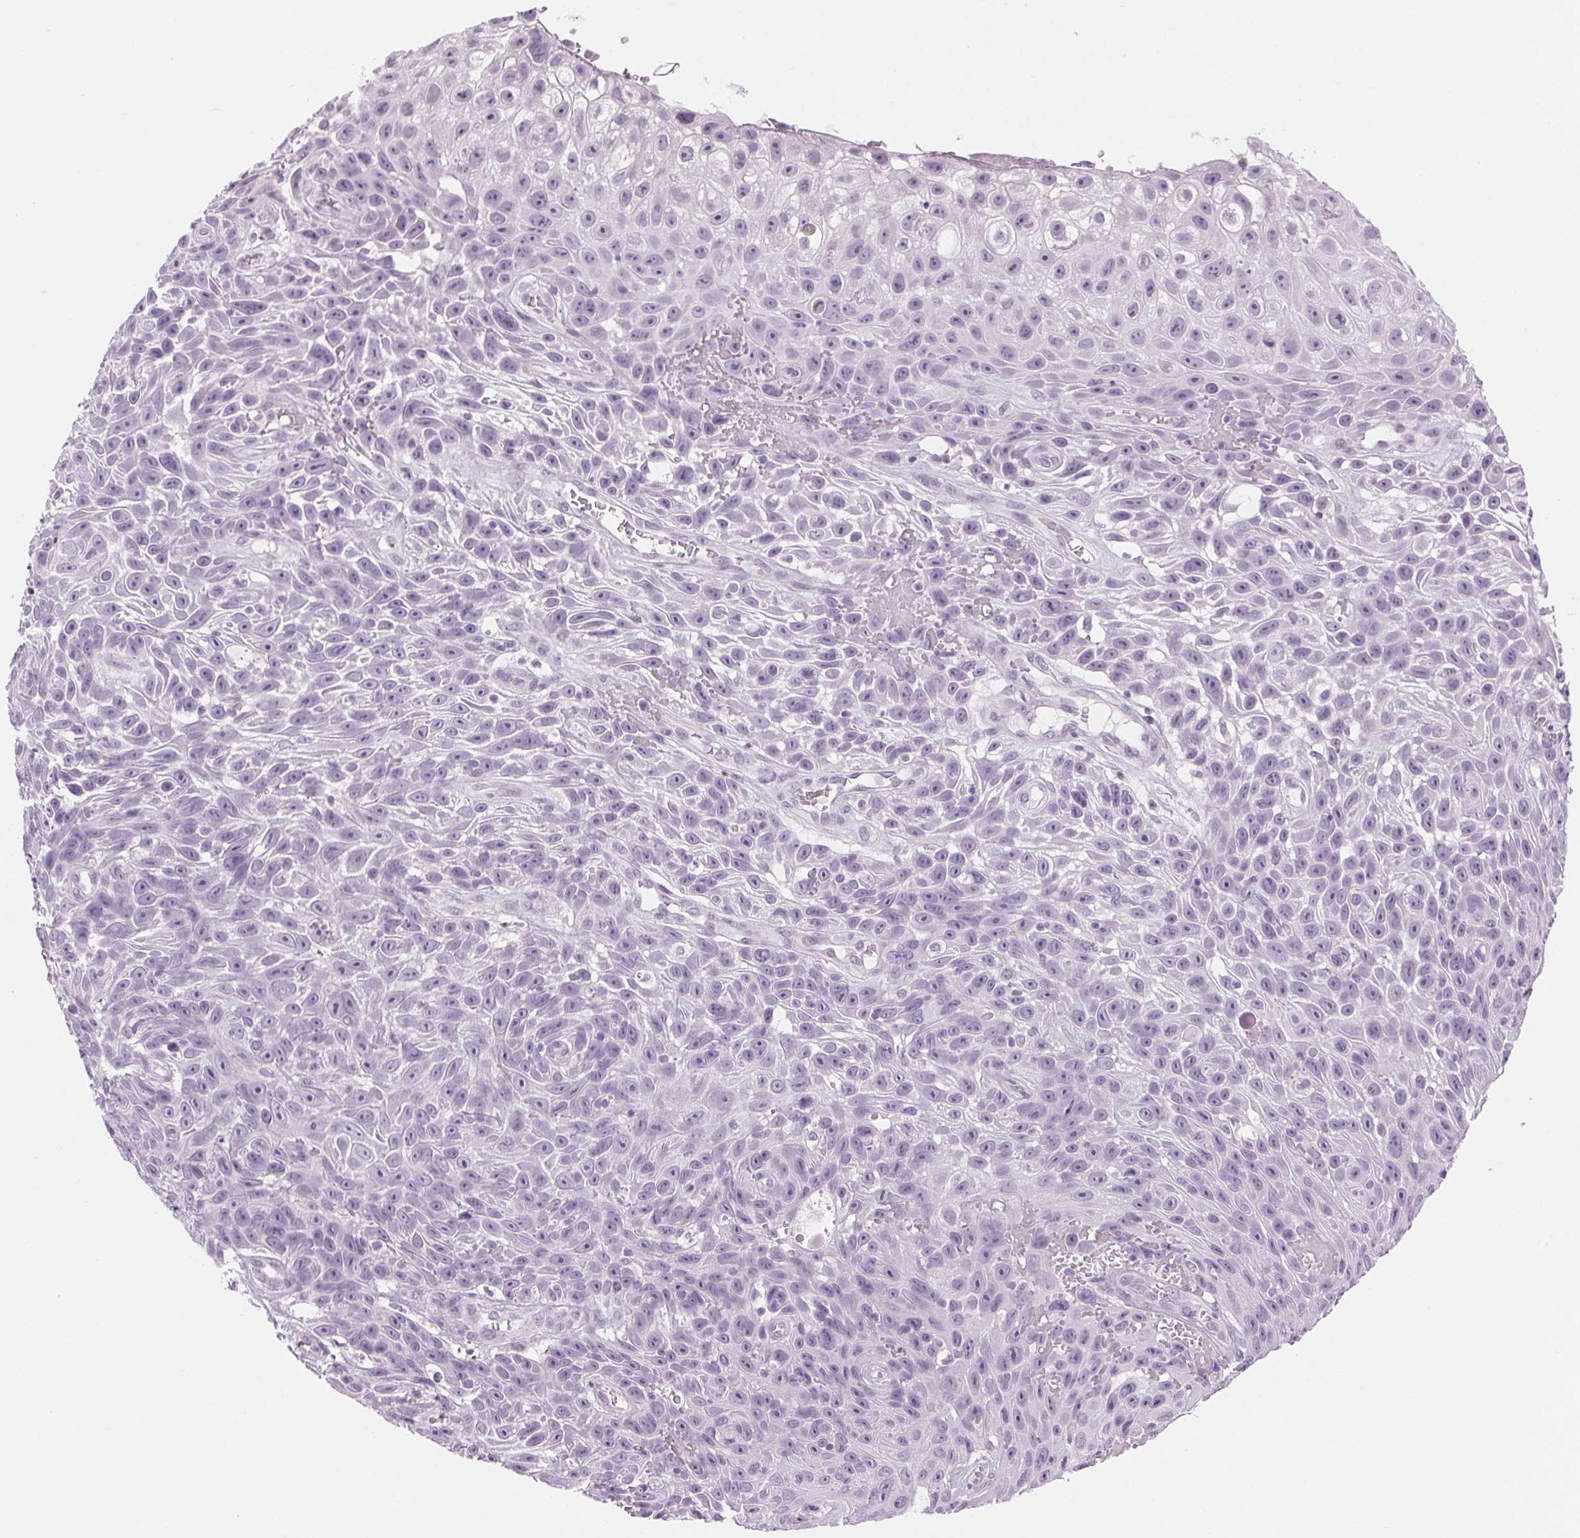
{"staining": {"intensity": "negative", "quantity": "none", "location": "none"}, "tissue": "skin cancer", "cell_type": "Tumor cells", "image_type": "cancer", "snomed": [{"axis": "morphology", "description": "Squamous cell carcinoma, NOS"}, {"axis": "topography", "description": "Skin"}], "caption": "Immunohistochemistry image of skin cancer stained for a protein (brown), which exhibits no staining in tumor cells.", "gene": "SLC6A19", "patient": {"sex": "male", "age": 82}}